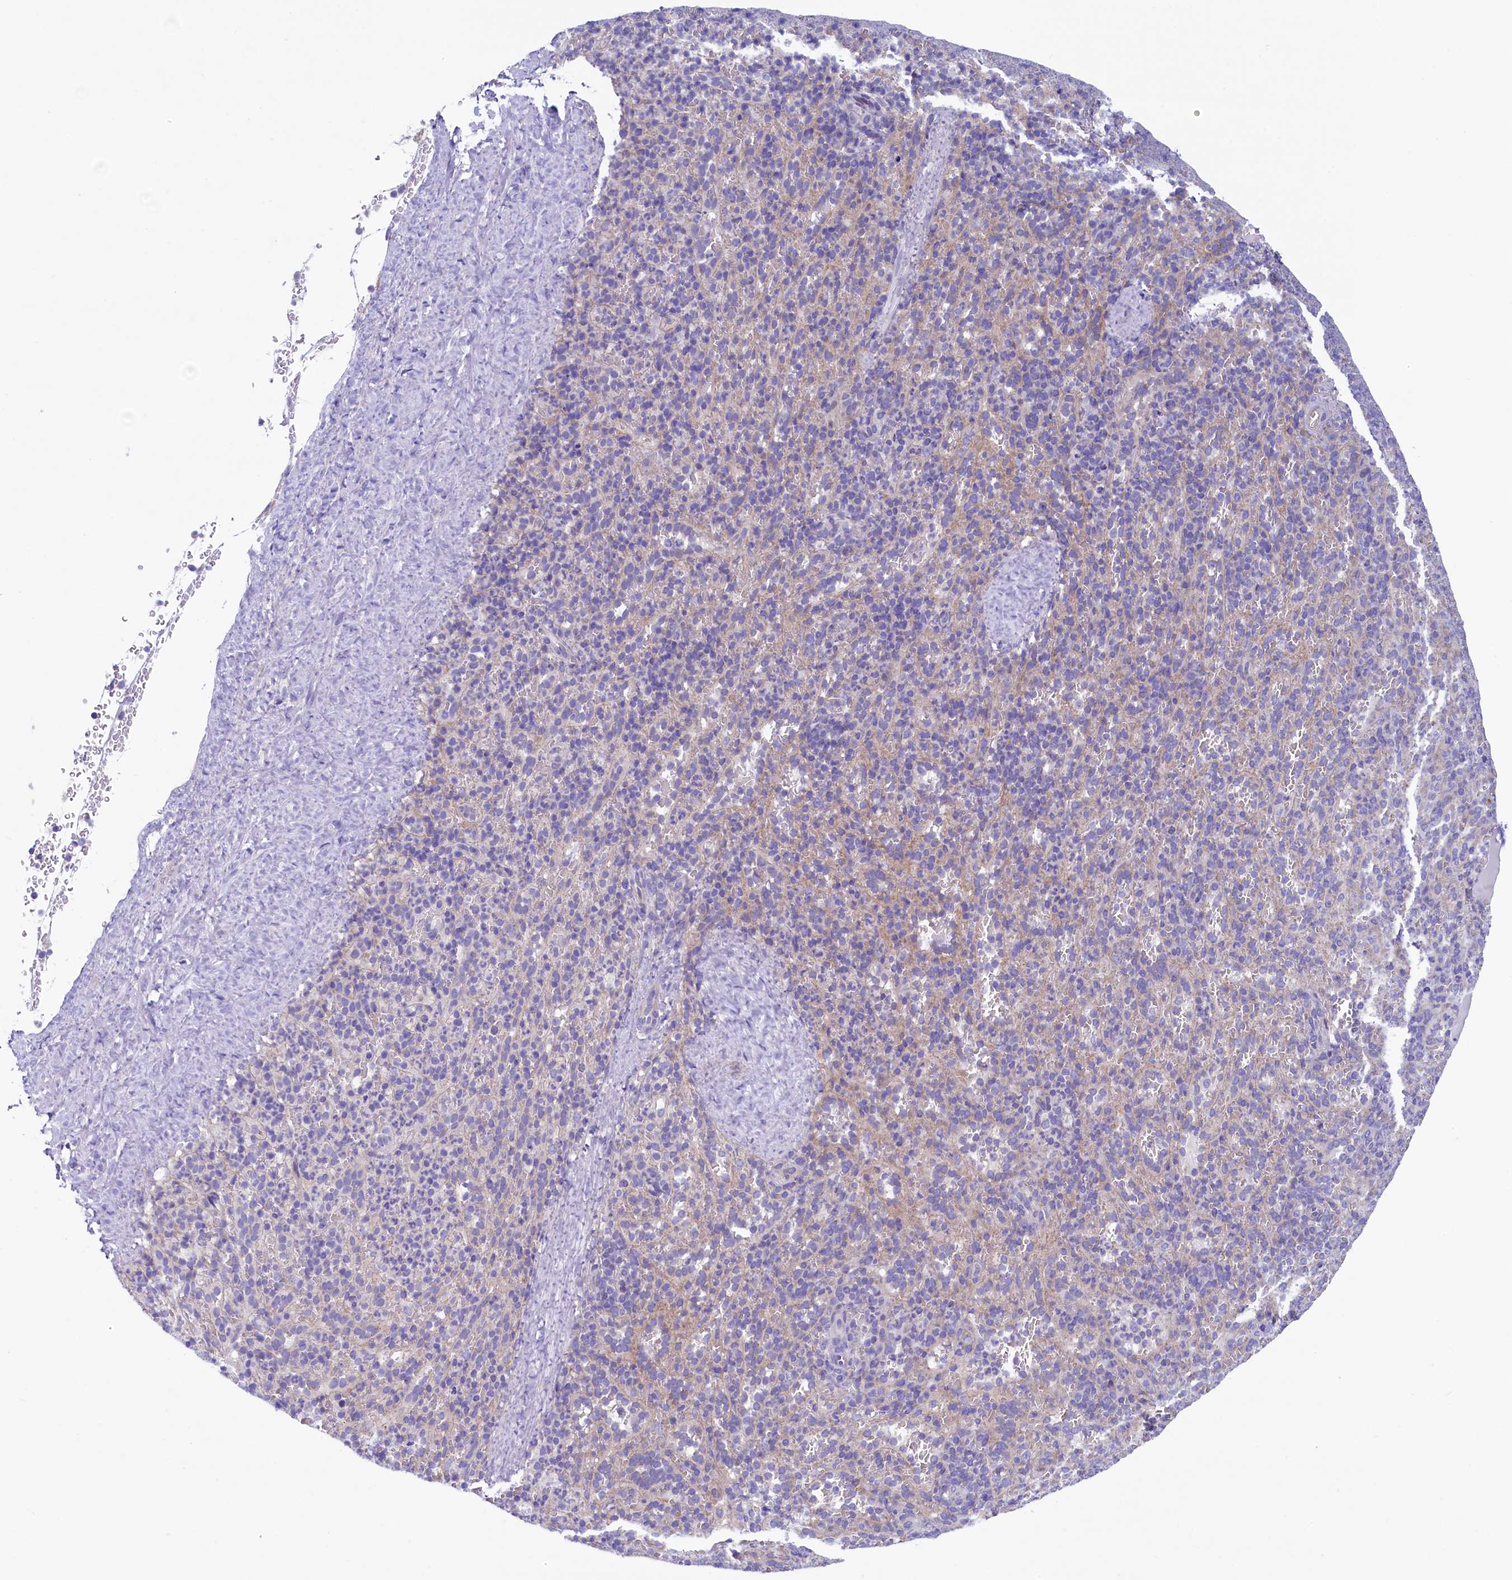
{"staining": {"intensity": "negative", "quantity": "none", "location": "none"}, "tissue": "spleen", "cell_type": "Cells in red pulp", "image_type": "normal", "snomed": [{"axis": "morphology", "description": "Normal tissue, NOS"}, {"axis": "topography", "description": "Spleen"}], "caption": "Immunohistochemistry of benign human spleen displays no positivity in cells in red pulp. (DAB immunohistochemistry (IHC), high magnification).", "gene": "KRBOX5", "patient": {"sex": "female", "age": 21}}